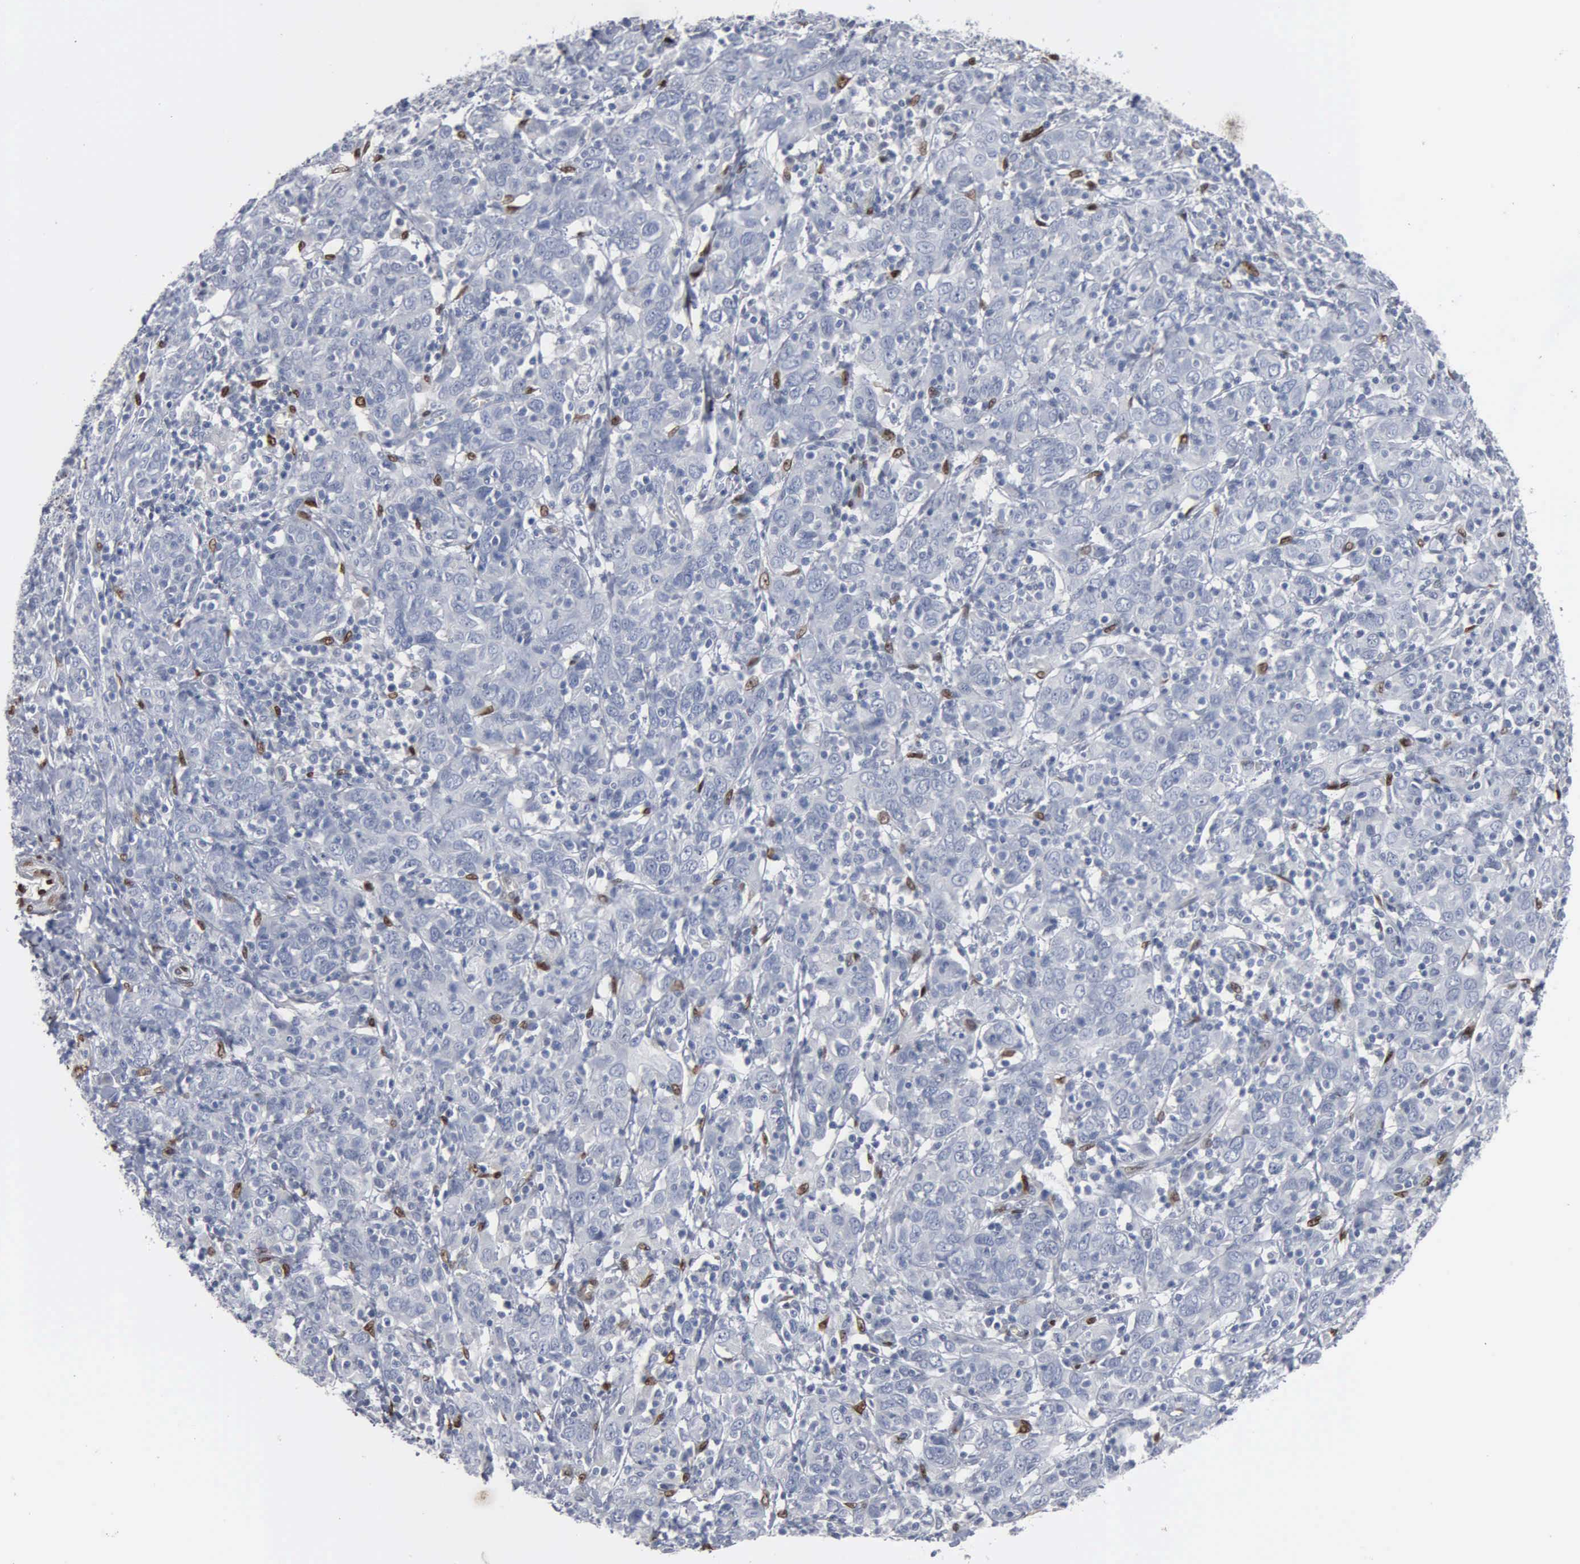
{"staining": {"intensity": "negative", "quantity": "none", "location": "none"}, "tissue": "cervical cancer", "cell_type": "Tumor cells", "image_type": "cancer", "snomed": [{"axis": "morphology", "description": "Normal tissue, NOS"}, {"axis": "morphology", "description": "Squamous cell carcinoma, NOS"}, {"axis": "topography", "description": "Cervix"}], "caption": "Photomicrograph shows no protein staining in tumor cells of cervical cancer tissue. (Stains: DAB (3,3'-diaminobenzidine) immunohistochemistry (IHC) with hematoxylin counter stain, Microscopy: brightfield microscopy at high magnification).", "gene": "FGF2", "patient": {"sex": "female", "age": 67}}